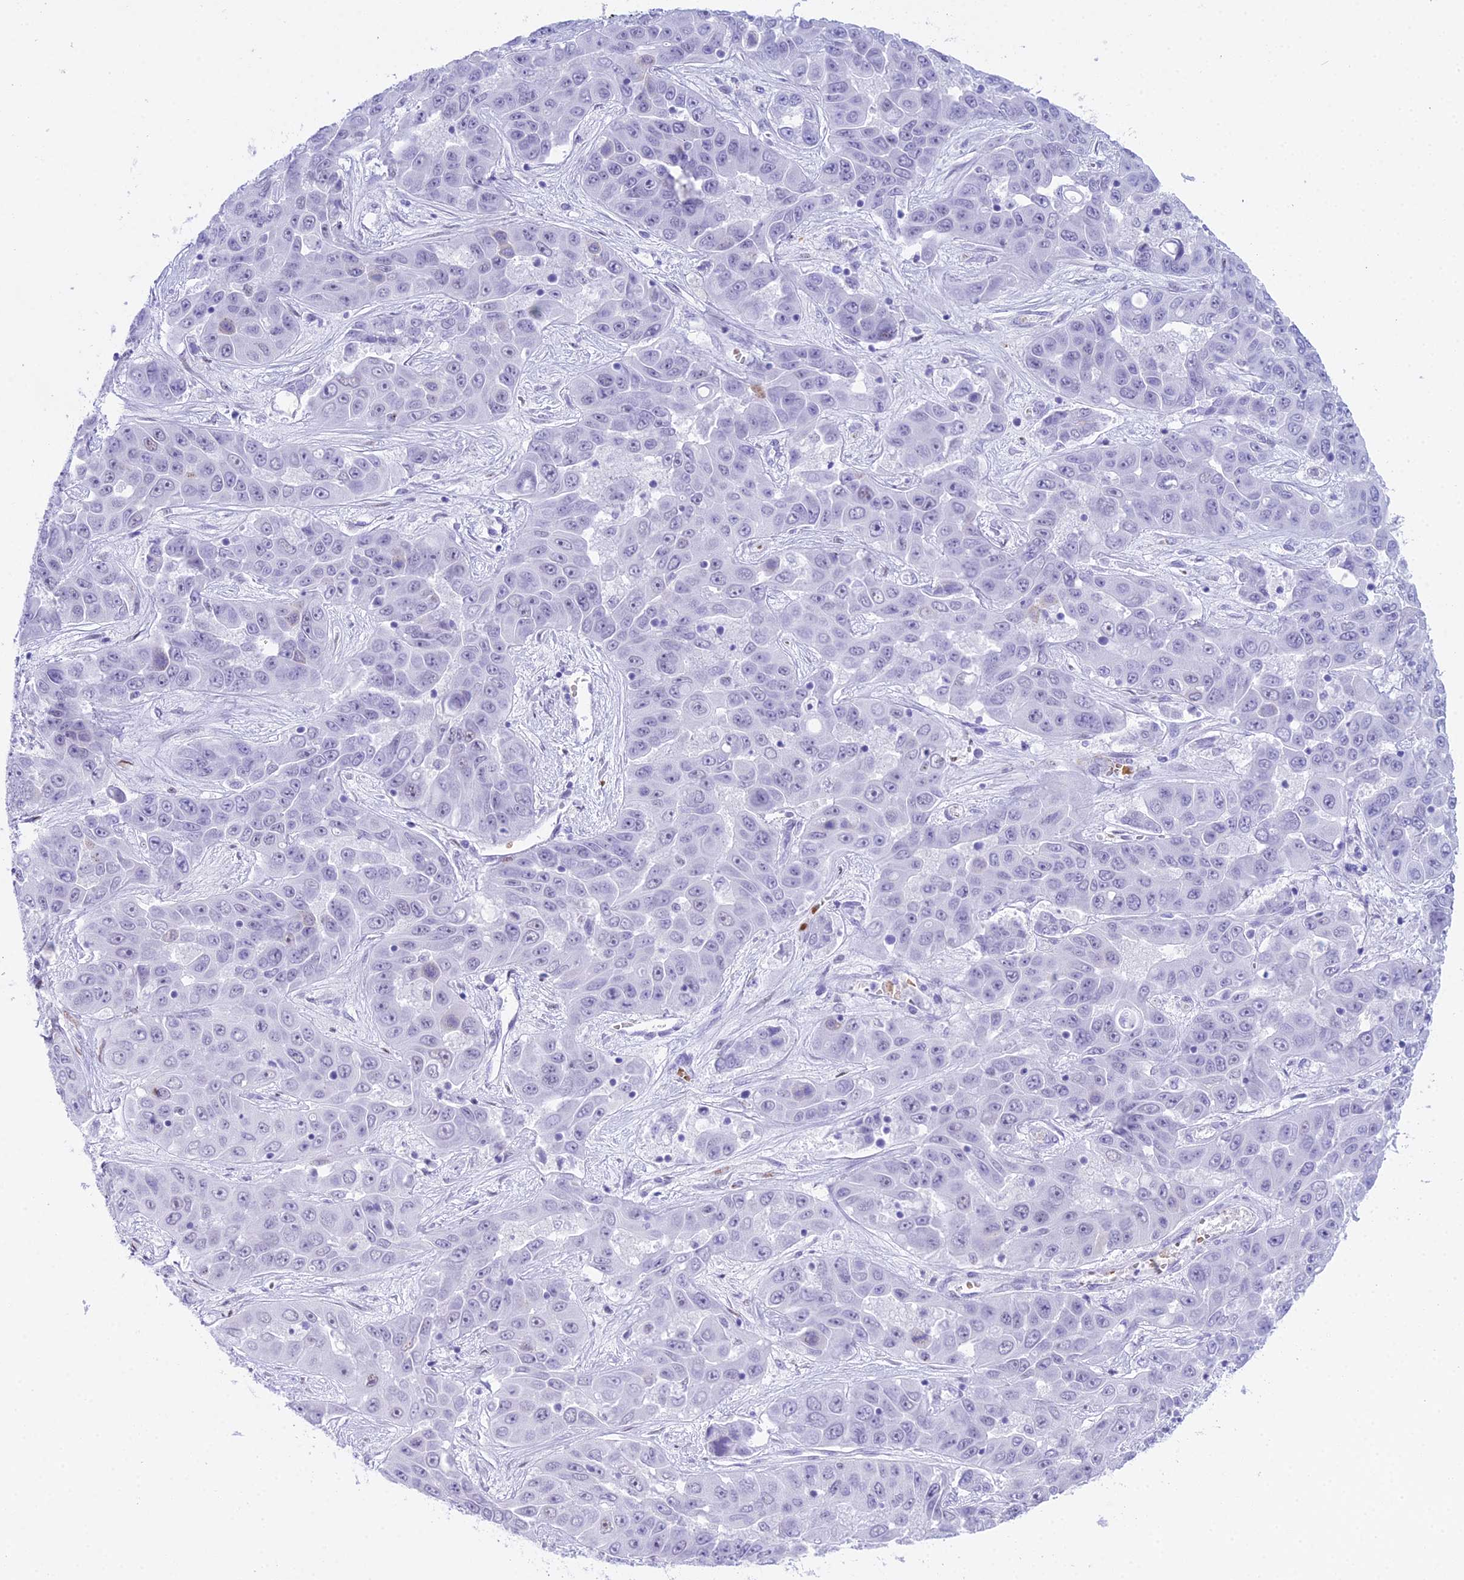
{"staining": {"intensity": "negative", "quantity": "none", "location": "none"}, "tissue": "liver cancer", "cell_type": "Tumor cells", "image_type": "cancer", "snomed": [{"axis": "morphology", "description": "Cholangiocarcinoma"}, {"axis": "topography", "description": "Liver"}], "caption": "Liver cancer (cholangiocarcinoma) stained for a protein using IHC shows no expression tumor cells.", "gene": "RNPS1", "patient": {"sex": "female", "age": 52}}